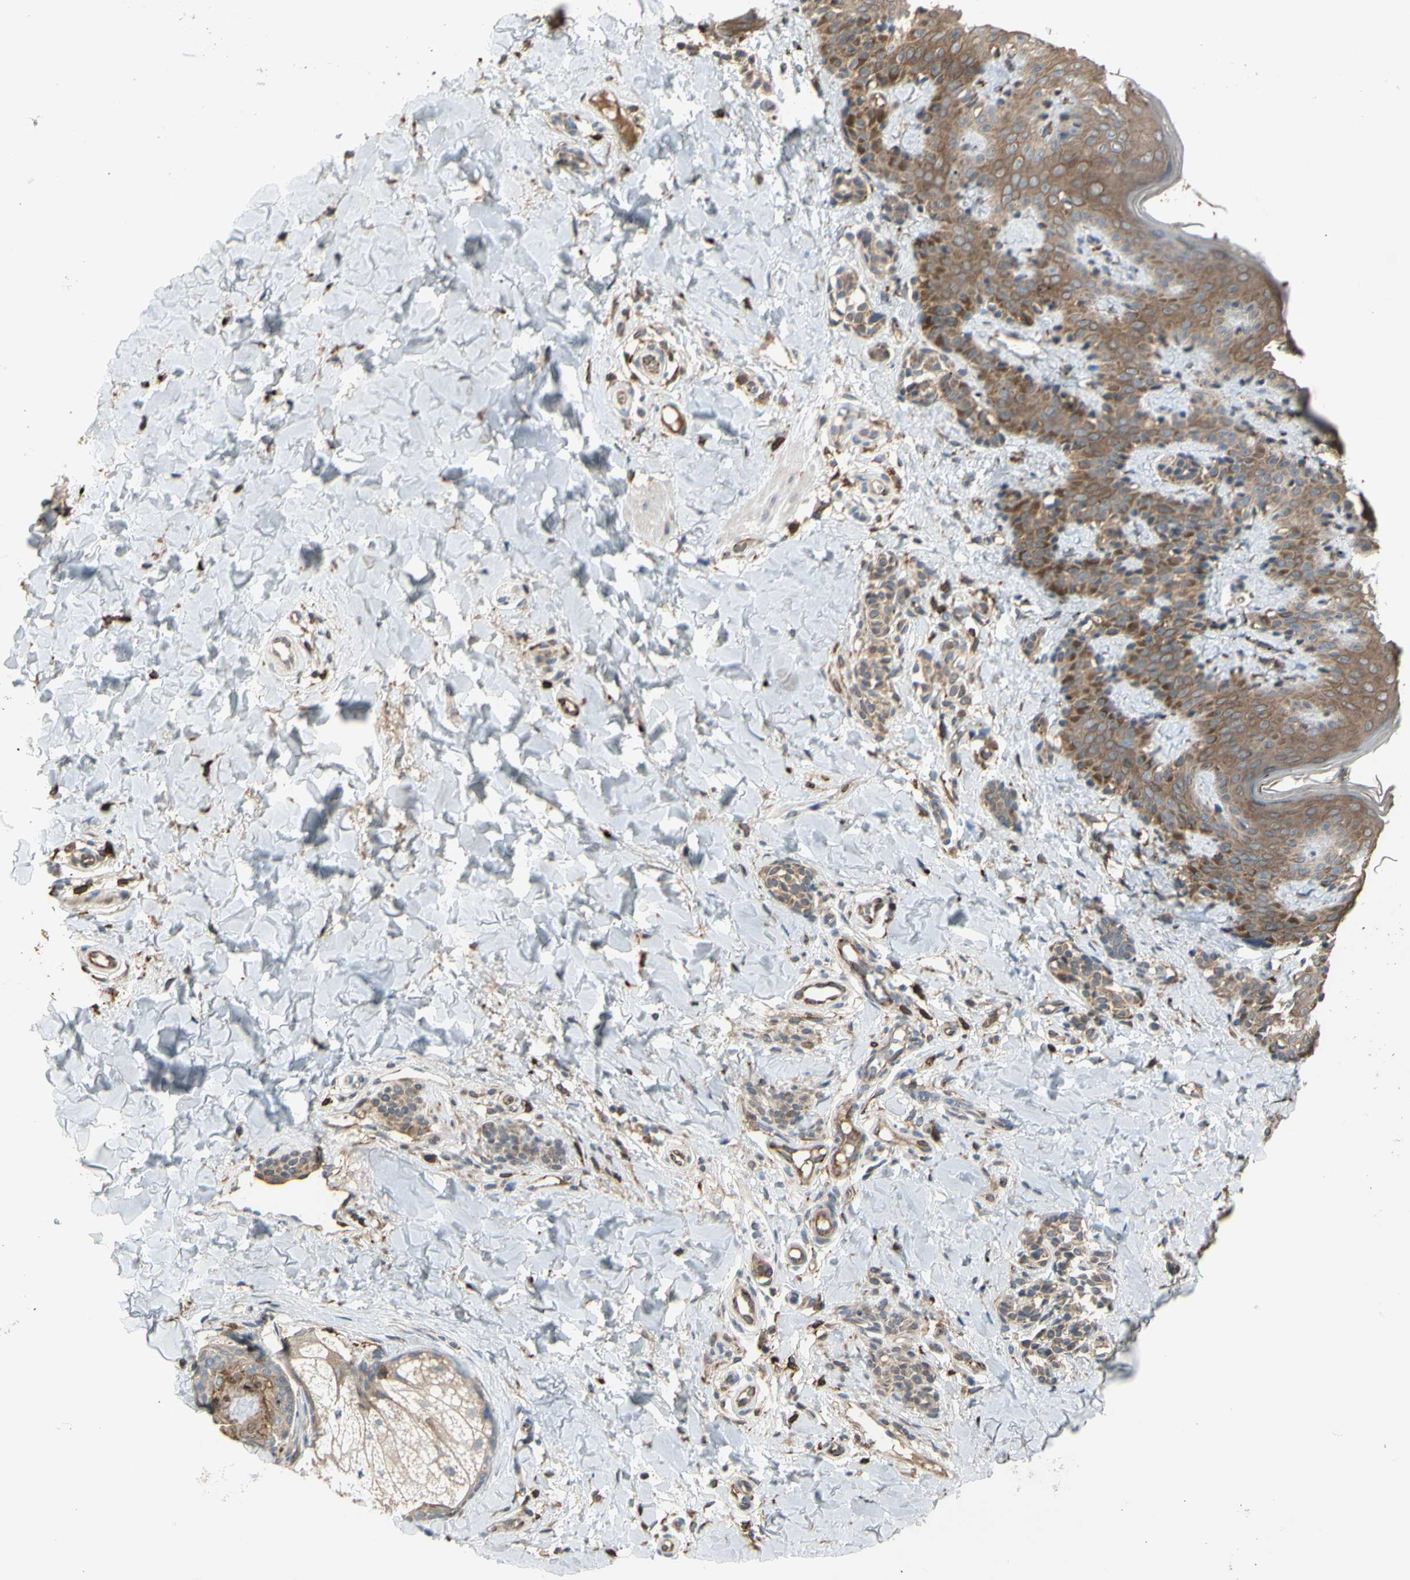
{"staining": {"intensity": "weak", "quantity": ">75%", "location": "cytoplasmic/membranous"}, "tissue": "skin", "cell_type": "Fibroblasts", "image_type": "normal", "snomed": [{"axis": "morphology", "description": "Normal tissue, NOS"}, {"axis": "topography", "description": "Skin"}], "caption": "Fibroblasts exhibit low levels of weak cytoplasmic/membranous staining in about >75% of cells in benign human skin. Immunohistochemistry stains the protein of interest in brown and the nuclei are stained blue.", "gene": "GALNT5", "patient": {"sex": "female", "age": 19}}